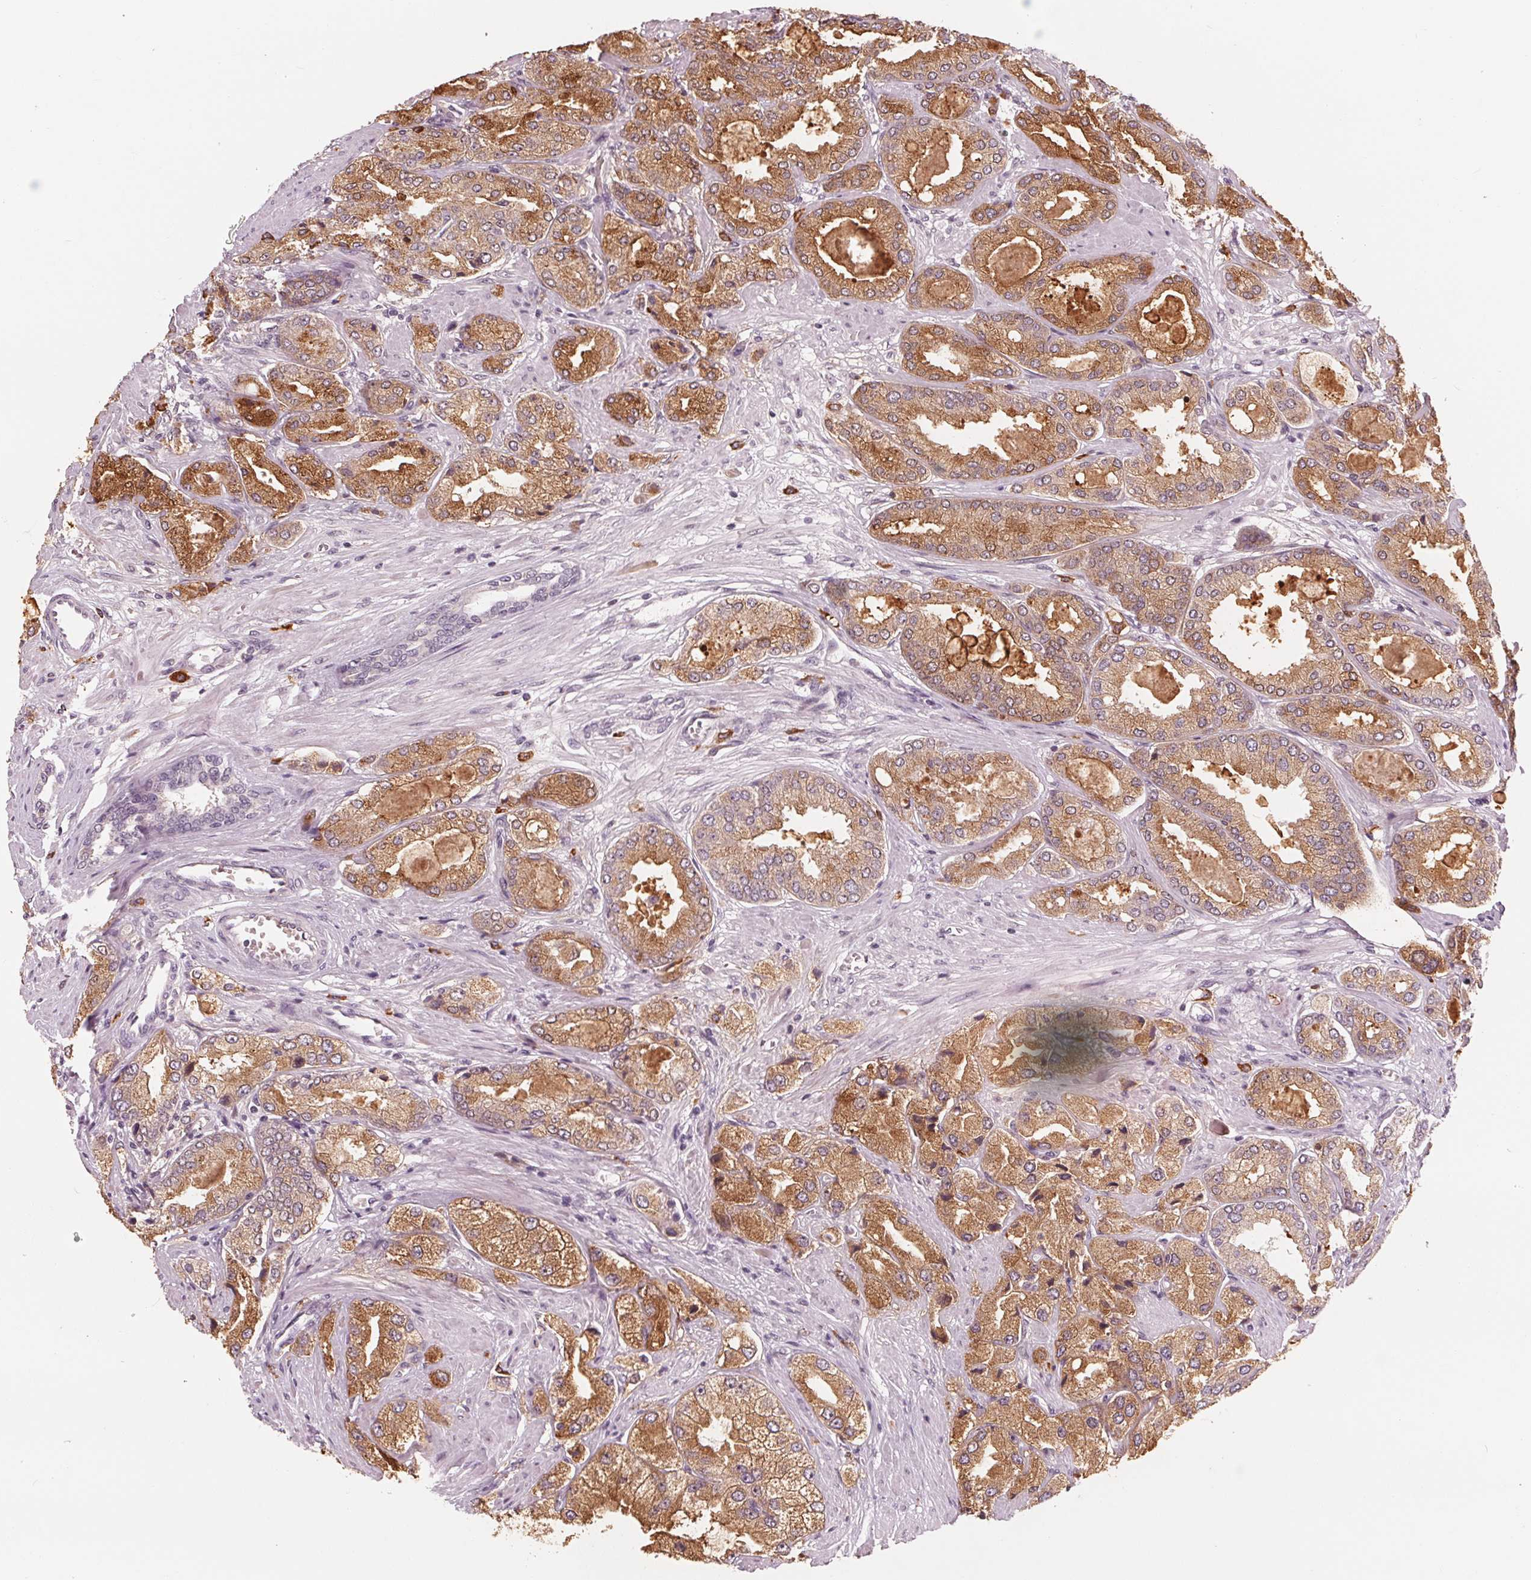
{"staining": {"intensity": "moderate", "quantity": ">75%", "location": "cytoplasmic/membranous"}, "tissue": "prostate cancer", "cell_type": "Tumor cells", "image_type": "cancer", "snomed": [{"axis": "morphology", "description": "Adenocarcinoma, High grade"}, {"axis": "topography", "description": "Prostate"}], "caption": "Adenocarcinoma (high-grade) (prostate) was stained to show a protein in brown. There is medium levels of moderate cytoplasmic/membranous positivity in approximately >75% of tumor cells.", "gene": "GIGYF2", "patient": {"sex": "male", "age": 68}}